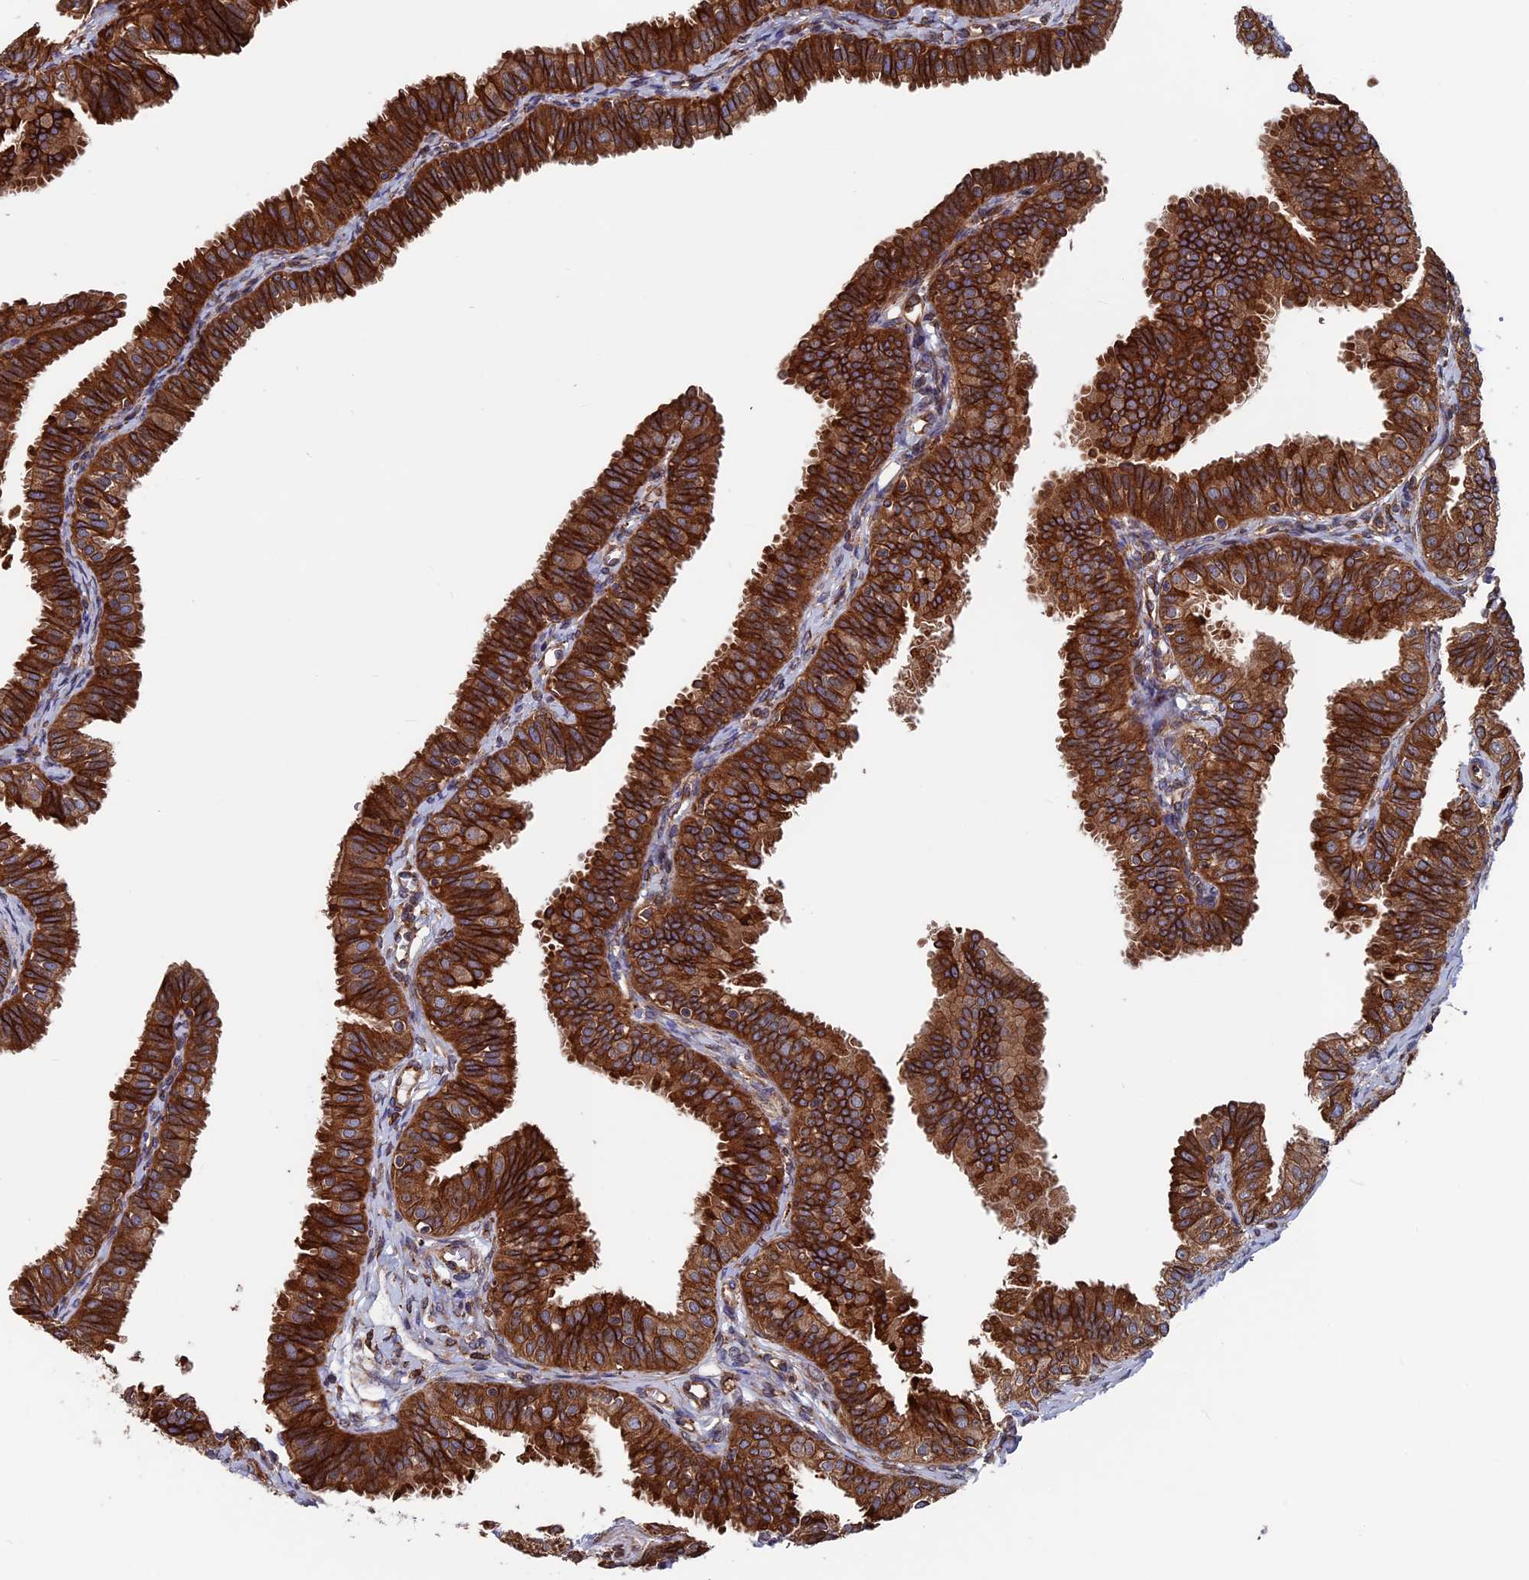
{"staining": {"intensity": "strong", "quantity": ">75%", "location": "cytoplasmic/membranous"}, "tissue": "fallopian tube", "cell_type": "Glandular cells", "image_type": "normal", "snomed": [{"axis": "morphology", "description": "Normal tissue, NOS"}, {"axis": "topography", "description": "Fallopian tube"}], "caption": "Fallopian tube stained for a protein (brown) shows strong cytoplasmic/membranous positive expression in about >75% of glandular cells.", "gene": "RPUSD1", "patient": {"sex": "female", "age": 35}}